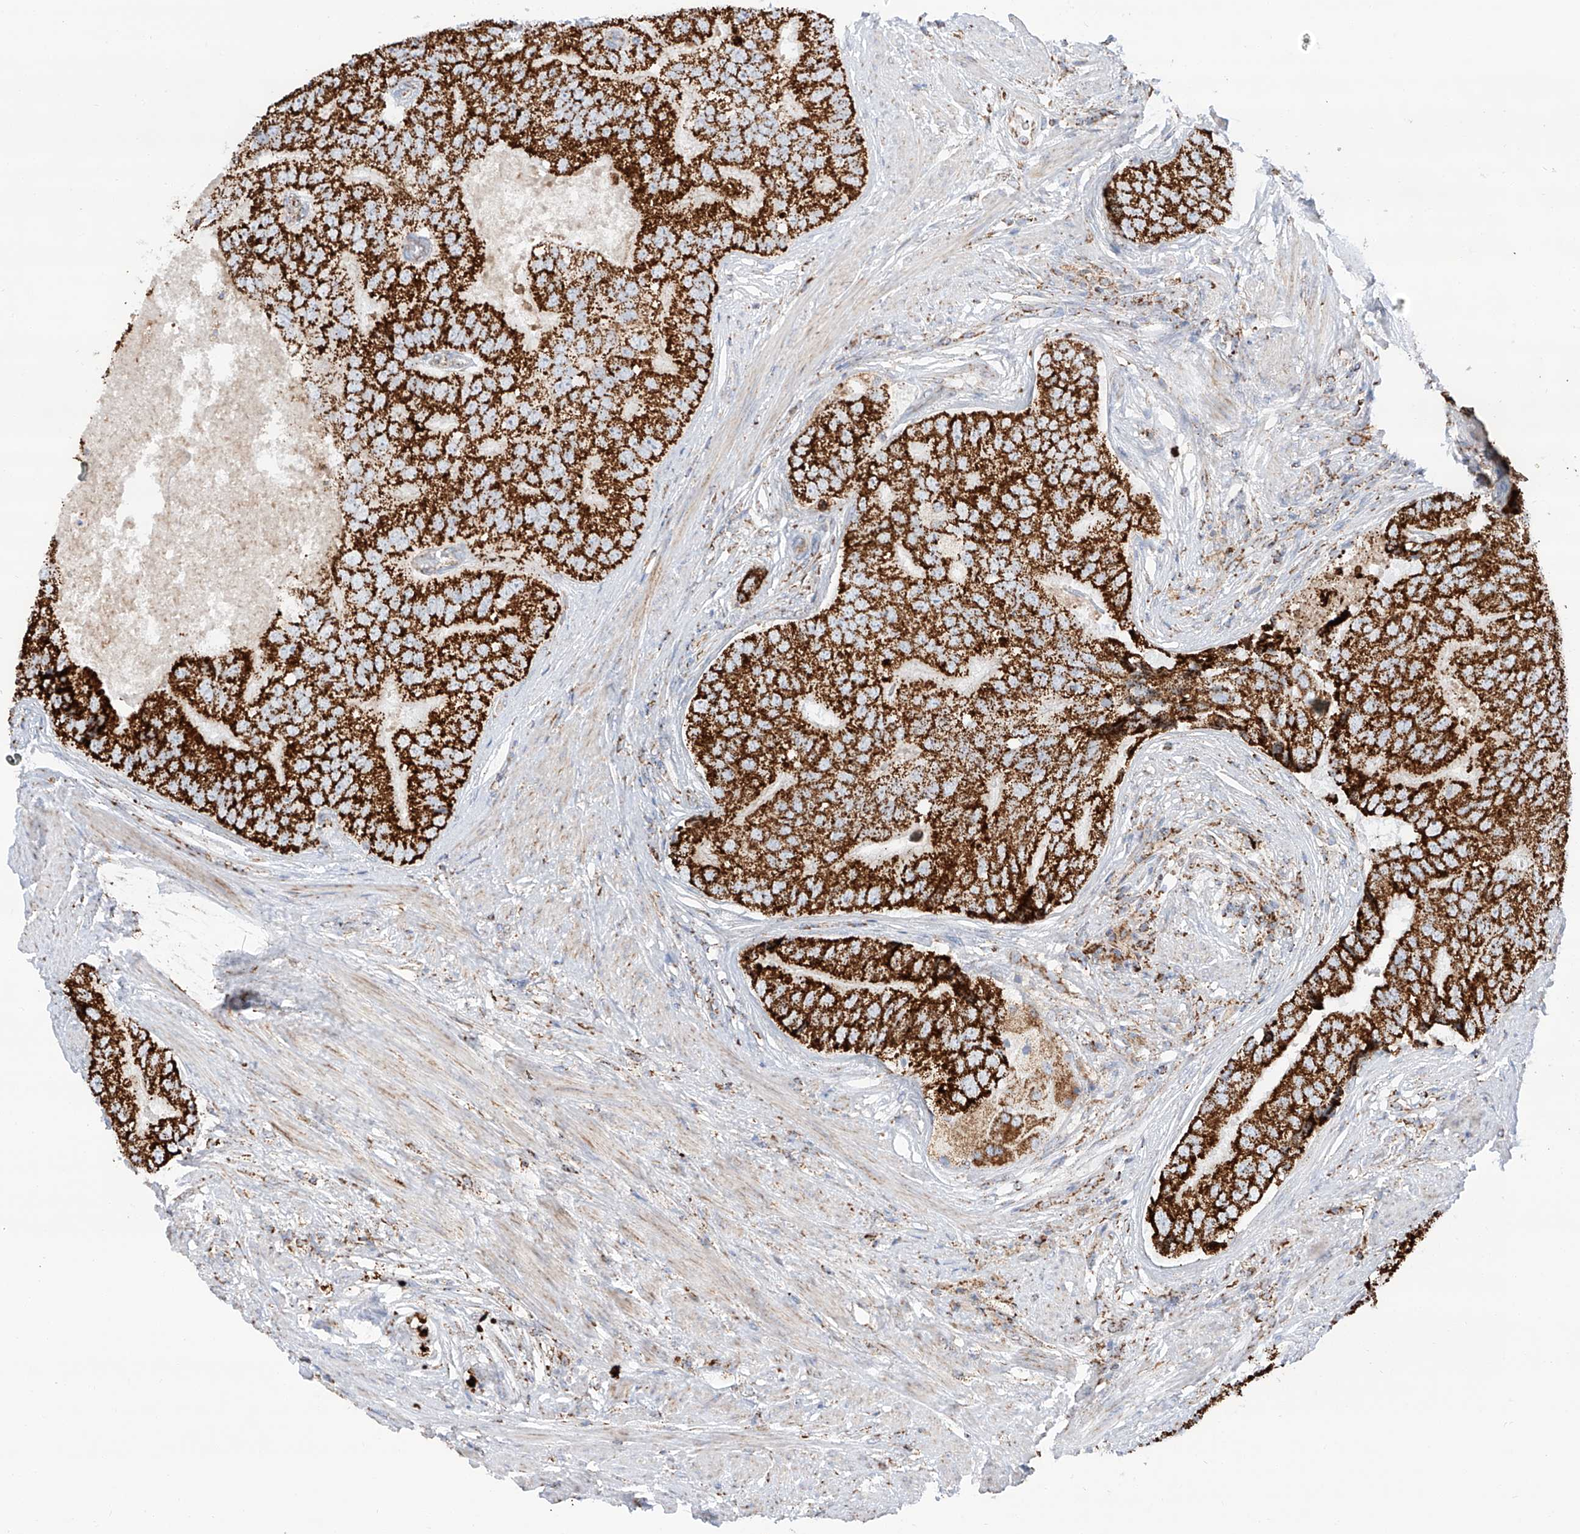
{"staining": {"intensity": "strong", "quantity": ">75%", "location": "cytoplasmic/membranous"}, "tissue": "prostate cancer", "cell_type": "Tumor cells", "image_type": "cancer", "snomed": [{"axis": "morphology", "description": "Adenocarcinoma, High grade"}, {"axis": "topography", "description": "Prostate"}], "caption": "This image reveals prostate cancer stained with immunohistochemistry to label a protein in brown. The cytoplasmic/membranous of tumor cells show strong positivity for the protein. Nuclei are counter-stained blue.", "gene": "TTC27", "patient": {"sex": "male", "age": 70}}